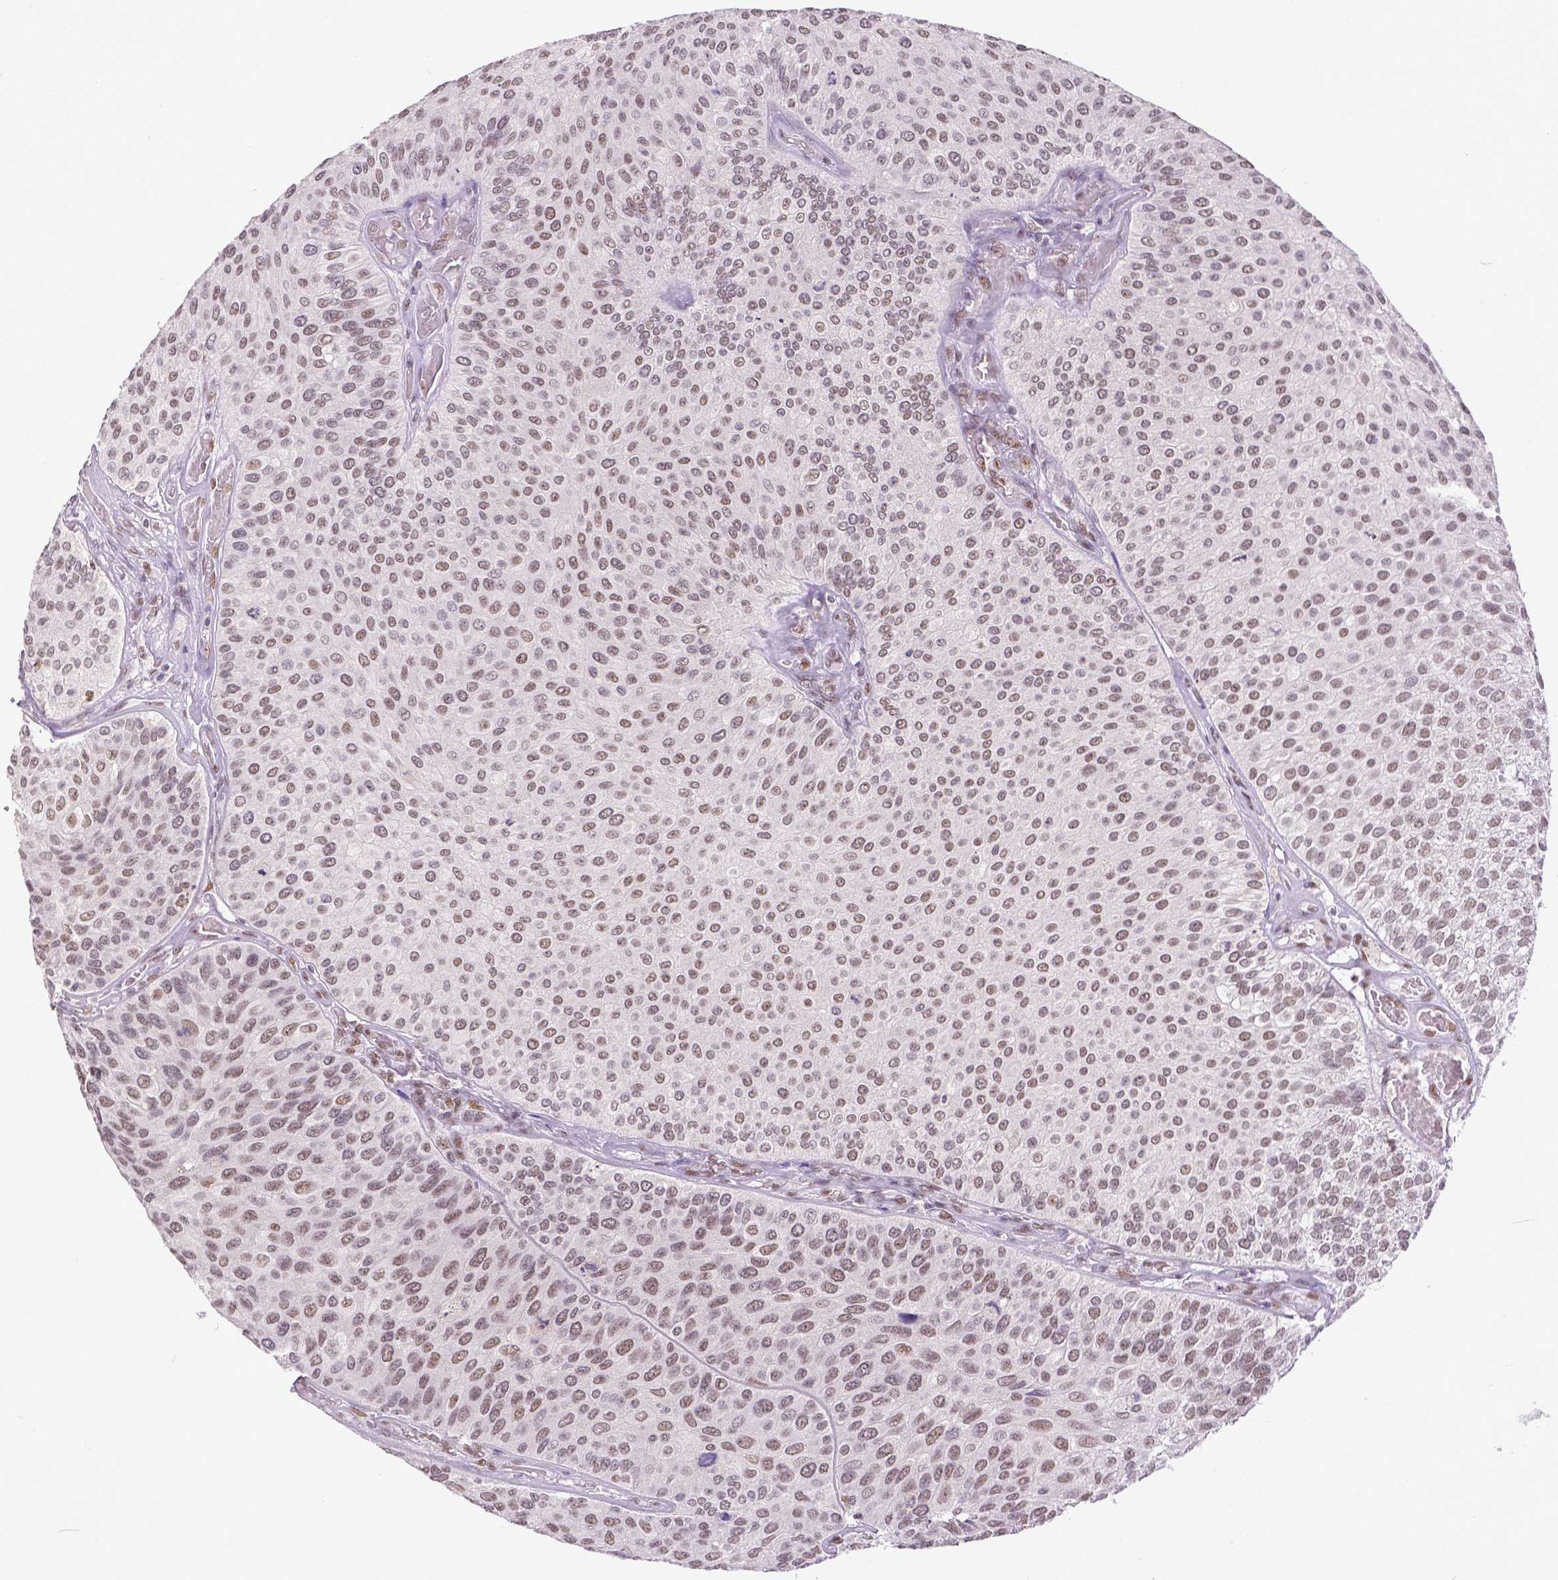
{"staining": {"intensity": "weak", "quantity": ">75%", "location": "nuclear"}, "tissue": "urothelial cancer", "cell_type": "Tumor cells", "image_type": "cancer", "snomed": [{"axis": "morphology", "description": "Urothelial carcinoma, Low grade"}, {"axis": "topography", "description": "Urinary bladder"}], "caption": "The image displays a brown stain indicating the presence of a protein in the nuclear of tumor cells in urothelial cancer.", "gene": "ERCC1", "patient": {"sex": "female", "age": 87}}